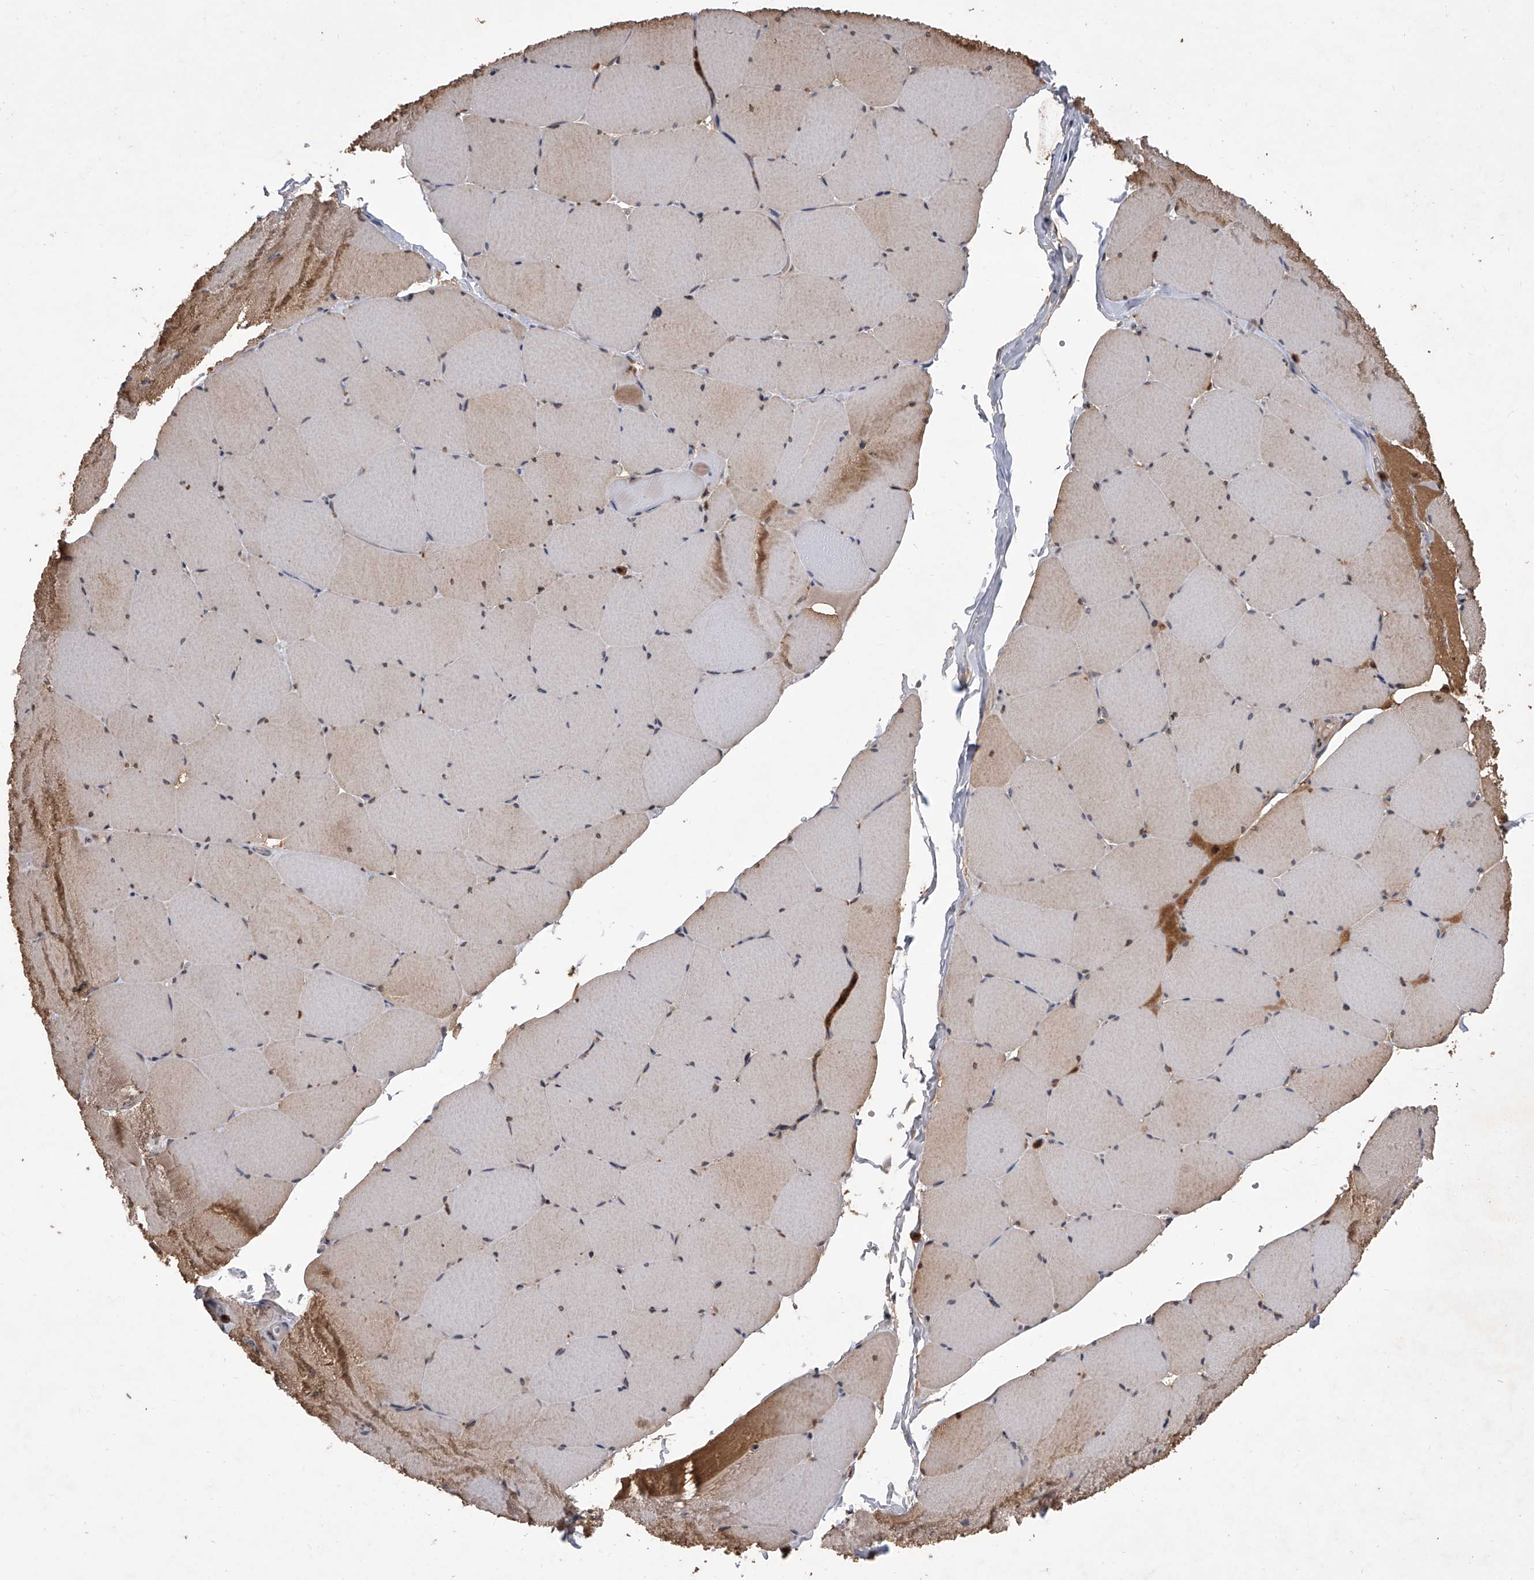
{"staining": {"intensity": "moderate", "quantity": "25%-75%", "location": "cytoplasmic/membranous"}, "tissue": "skeletal muscle", "cell_type": "Myocytes", "image_type": "normal", "snomed": [{"axis": "morphology", "description": "Normal tissue, NOS"}, {"axis": "topography", "description": "Skeletal muscle"}, {"axis": "topography", "description": "Head-Neck"}], "caption": "This photomicrograph reveals normal skeletal muscle stained with IHC to label a protein in brown. The cytoplasmic/membranous of myocytes show moderate positivity for the protein. Nuclei are counter-stained blue.", "gene": "BHLHE23", "patient": {"sex": "male", "age": 66}}